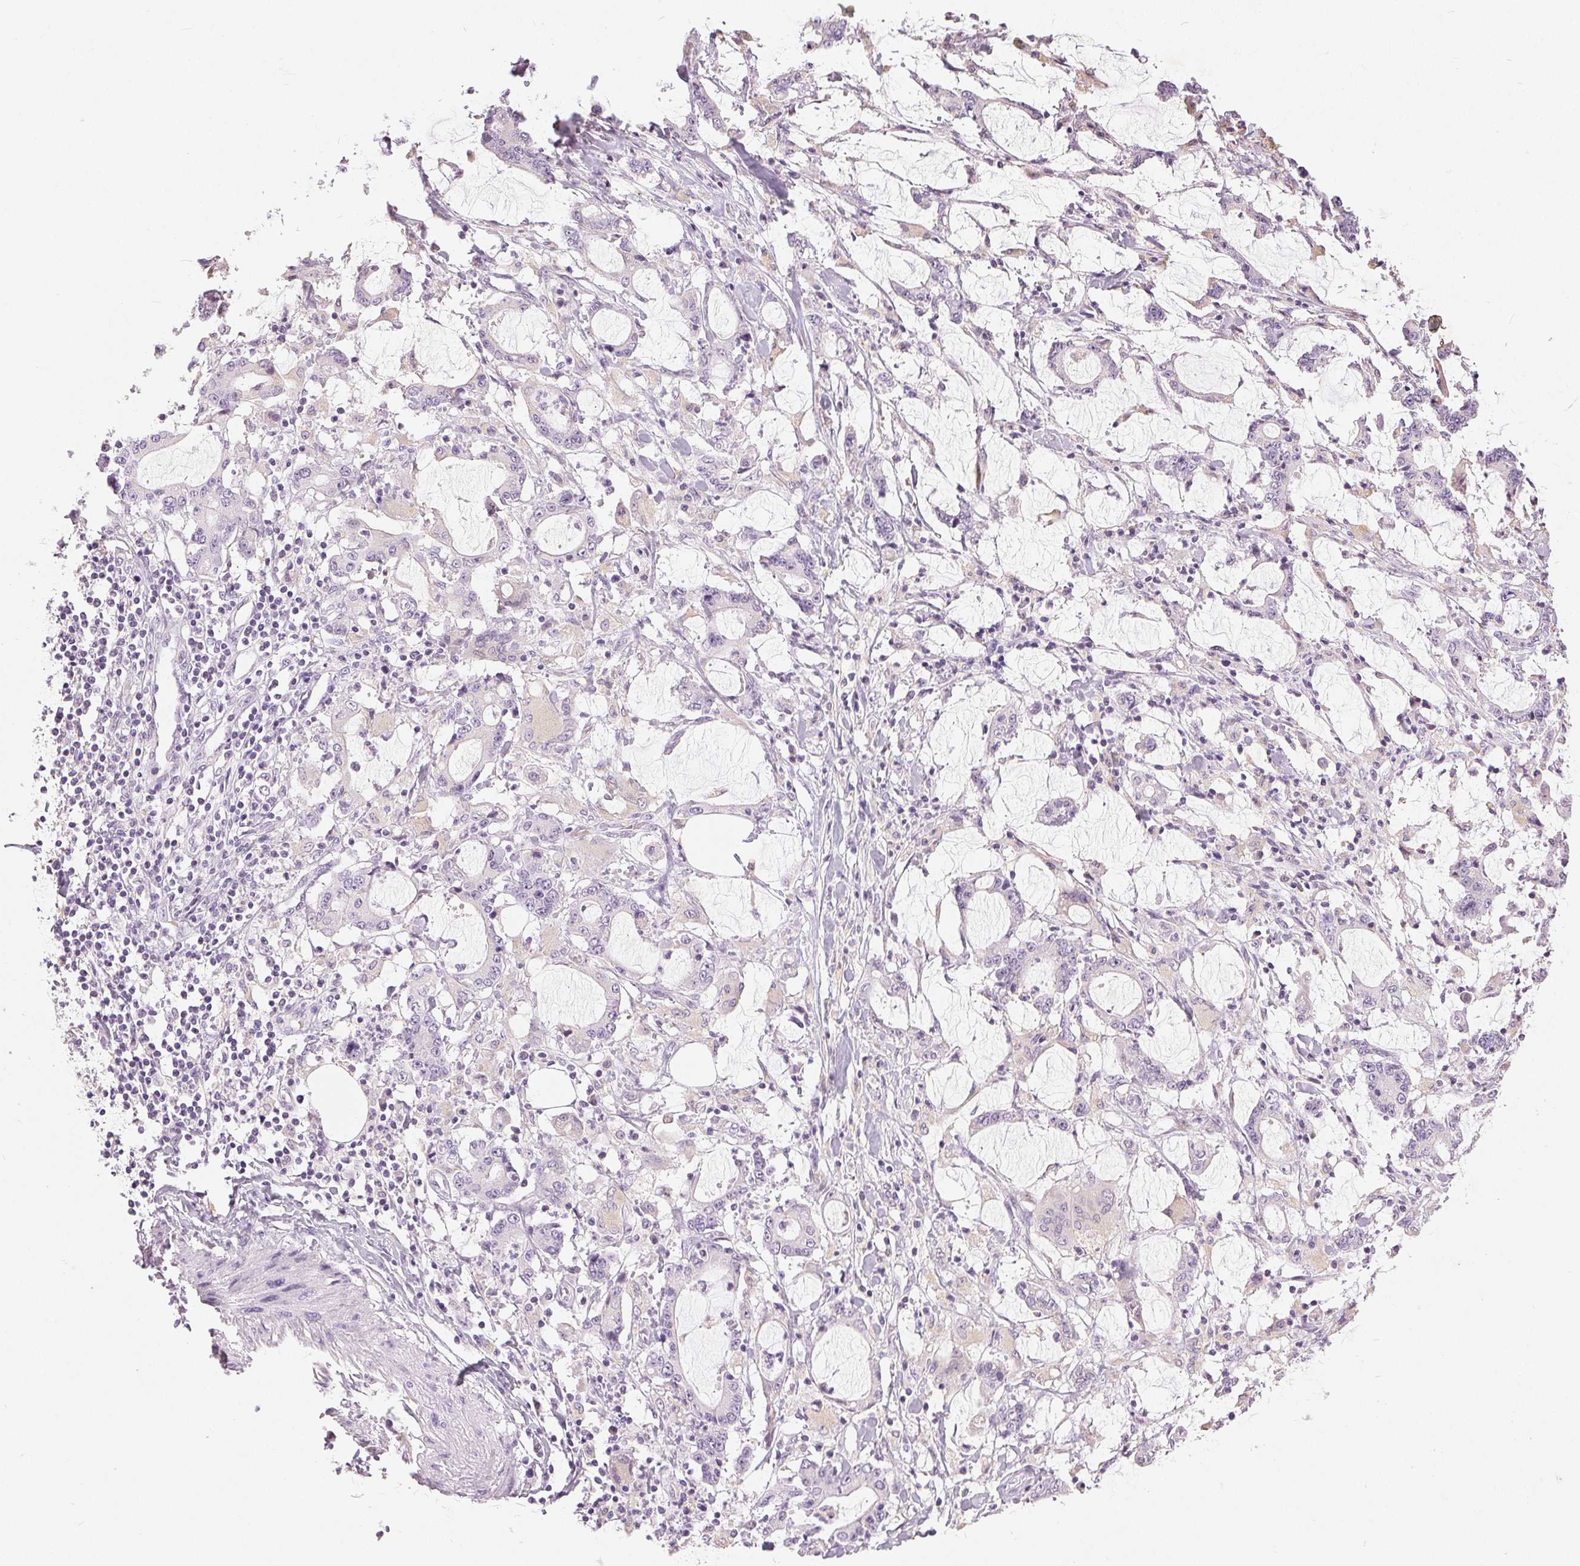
{"staining": {"intensity": "negative", "quantity": "none", "location": "none"}, "tissue": "stomach cancer", "cell_type": "Tumor cells", "image_type": "cancer", "snomed": [{"axis": "morphology", "description": "Adenocarcinoma, NOS"}, {"axis": "topography", "description": "Stomach, upper"}], "caption": "Immunohistochemistry (IHC) photomicrograph of human stomach adenocarcinoma stained for a protein (brown), which exhibits no positivity in tumor cells.", "gene": "DSG3", "patient": {"sex": "male", "age": 68}}